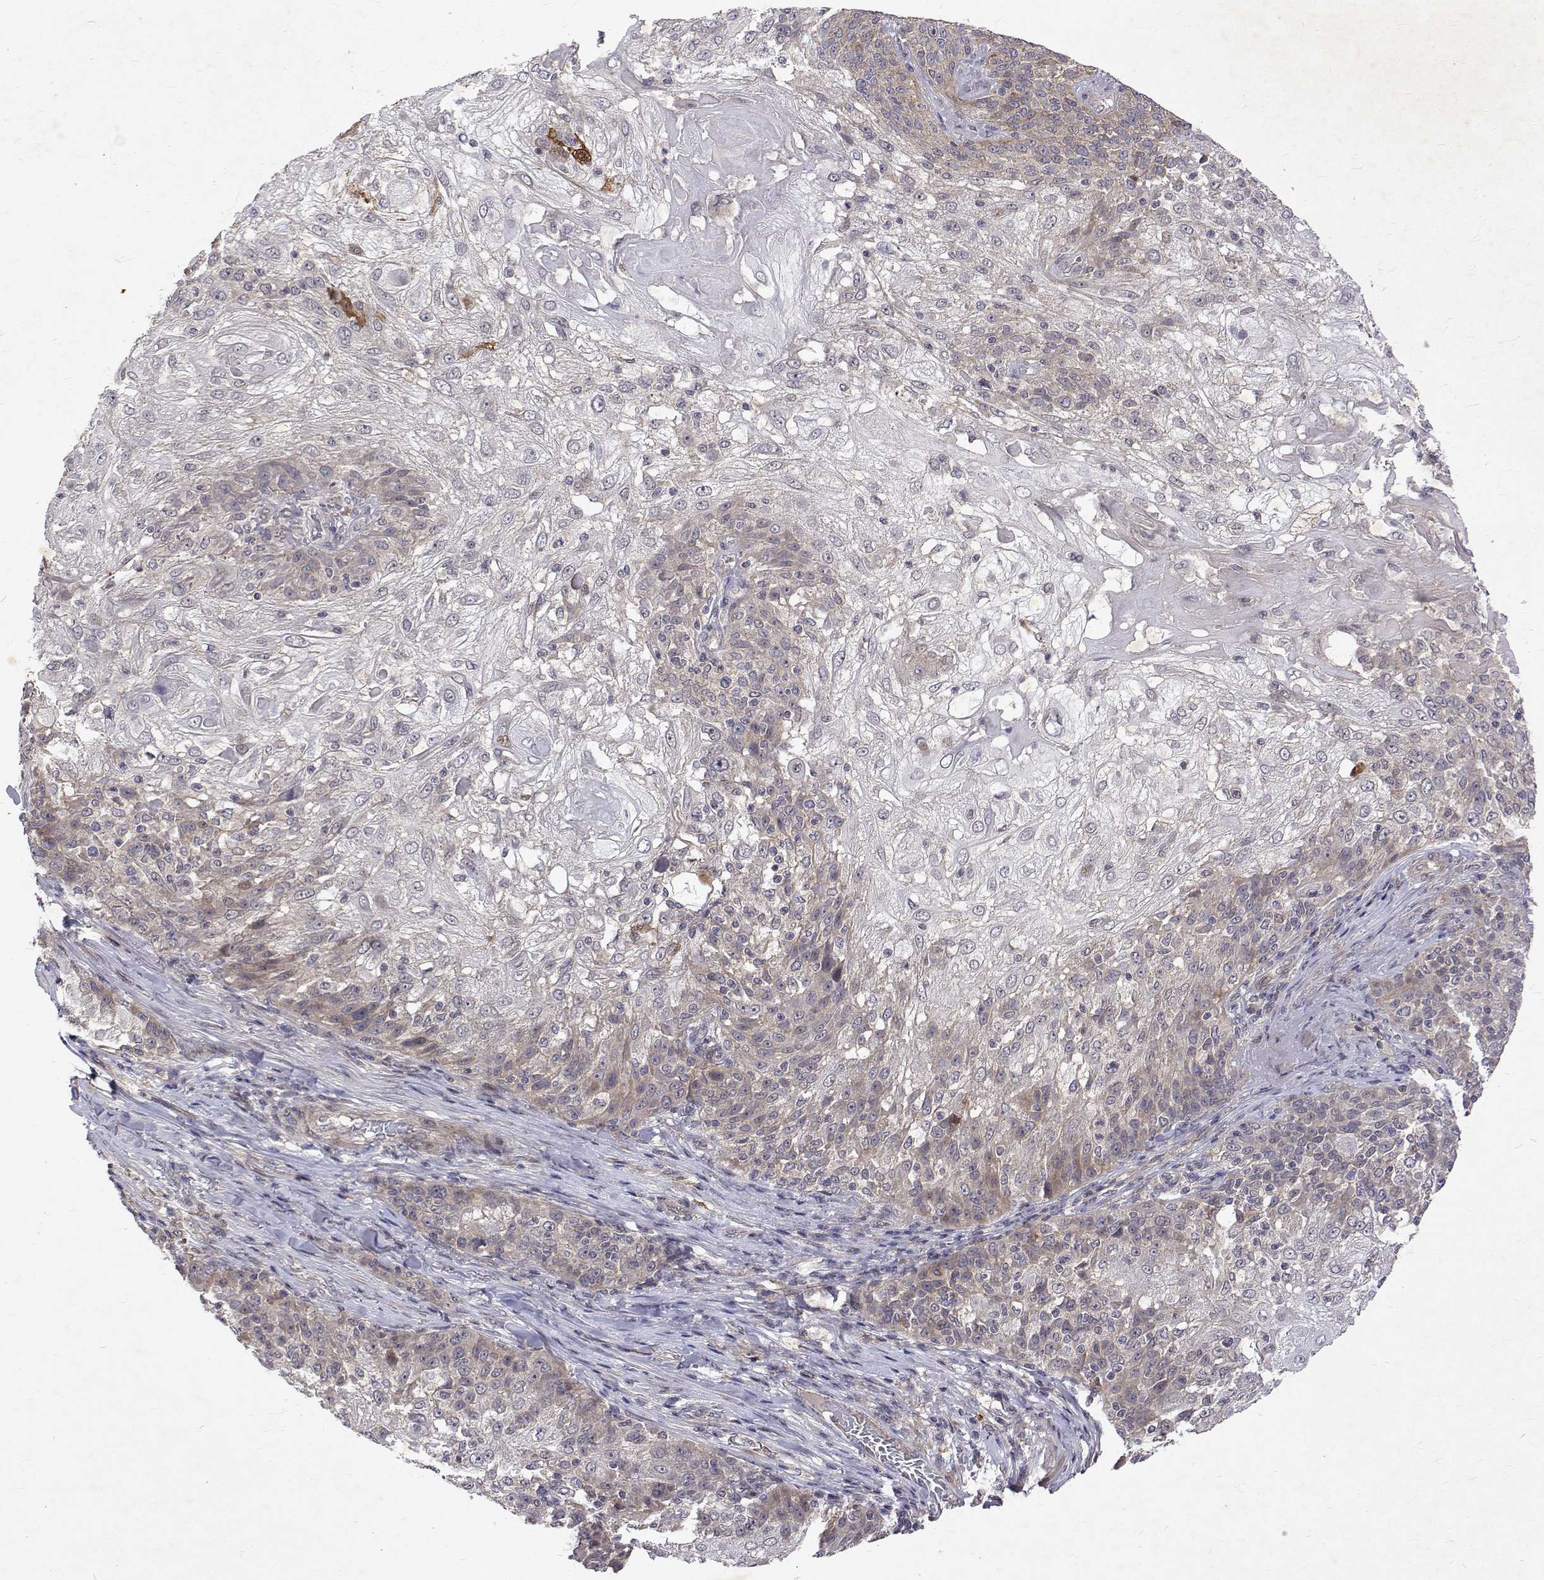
{"staining": {"intensity": "weak", "quantity": "<25%", "location": "cytoplasmic/membranous"}, "tissue": "skin cancer", "cell_type": "Tumor cells", "image_type": "cancer", "snomed": [{"axis": "morphology", "description": "Normal tissue, NOS"}, {"axis": "morphology", "description": "Squamous cell carcinoma, NOS"}, {"axis": "topography", "description": "Skin"}], "caption": "IHC of squamous cell carcinoma (skin) shows no positivity in tumor cells.", "gene": "ALKBH8", "patient": {"sex": "female", "age": 83}}